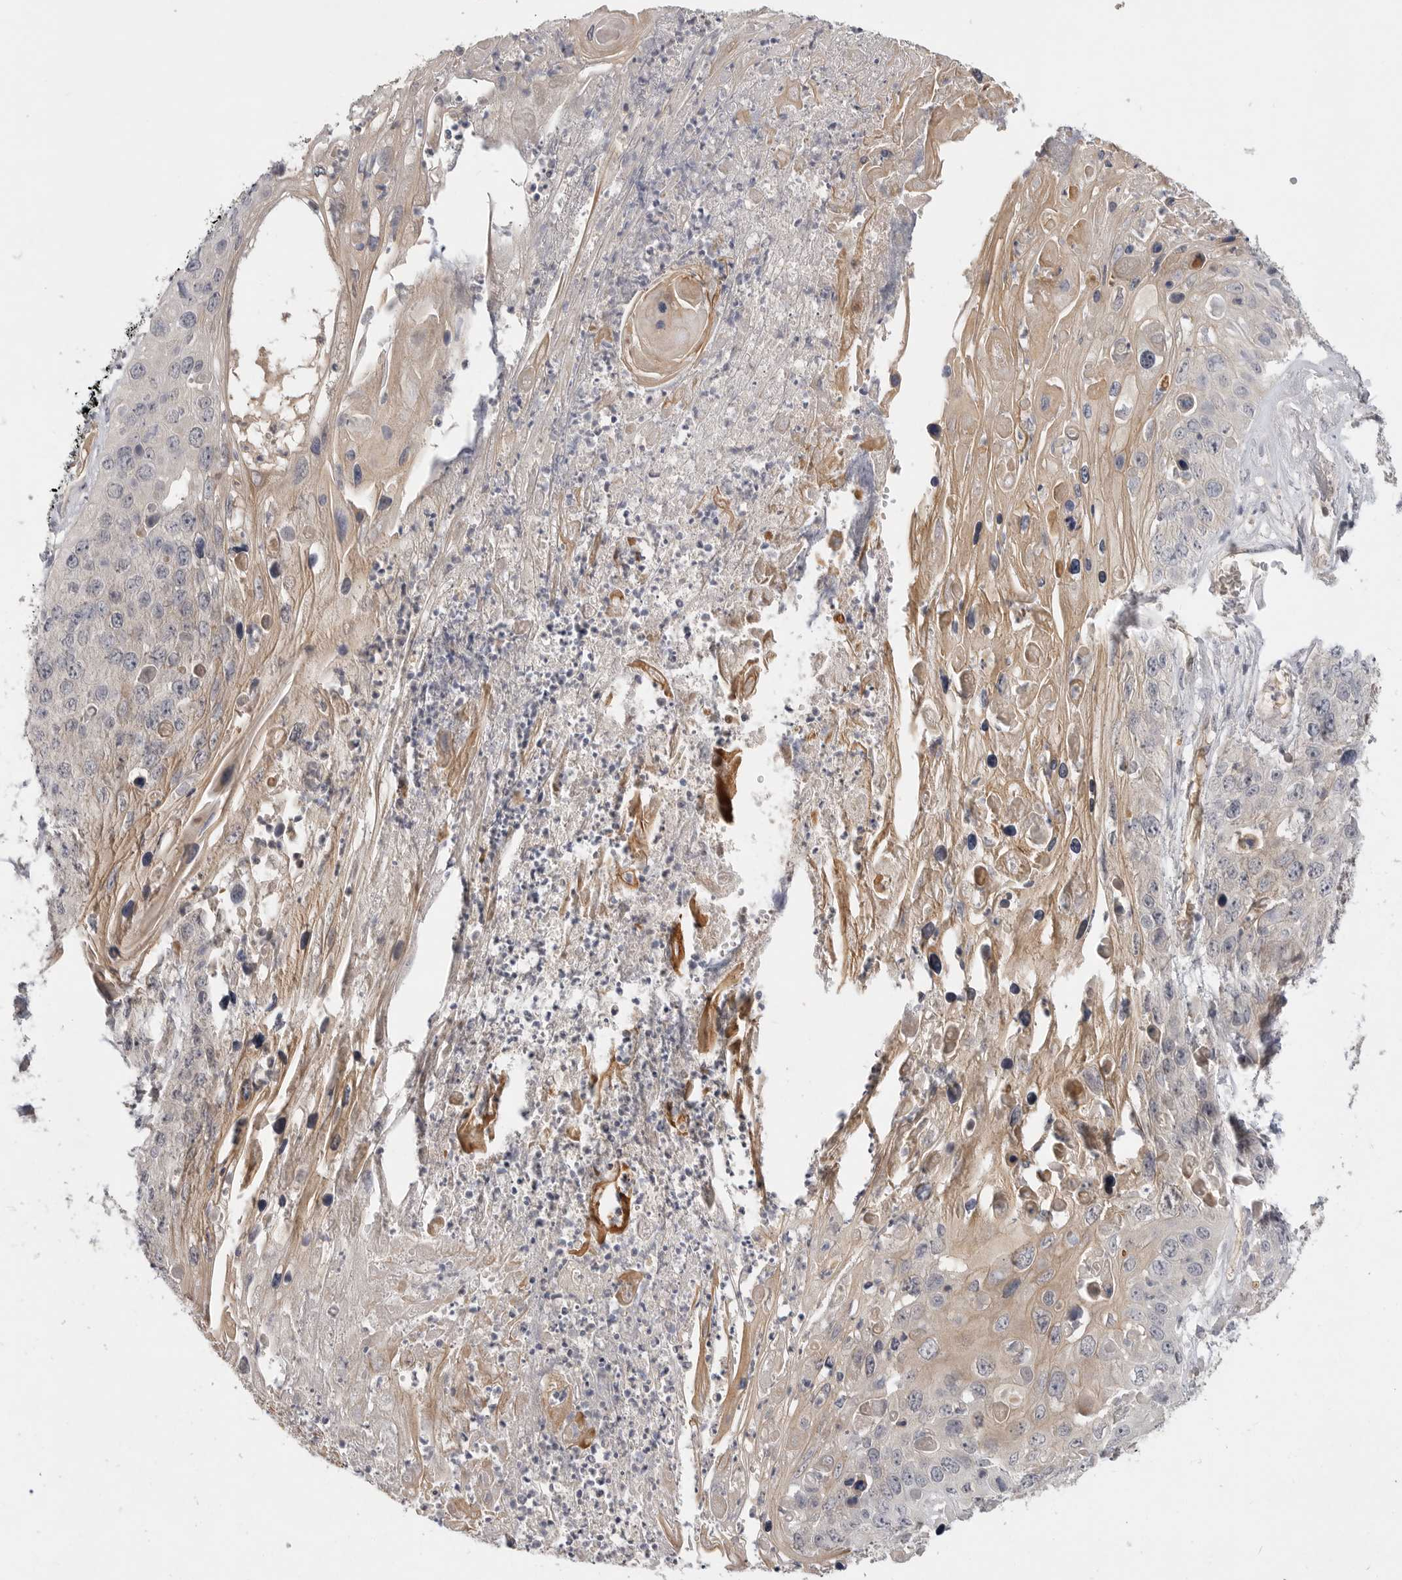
{"staining": {"intensity": "weak", "quantity": "25%-75%", "location": "cytoplasmic/membranous"}, "tissue": "skin cancer", "cell_type": "Tumor cells", "image_type": "cancer", "snomed": [{"axis": "morphology", "description": "Squamous cell carcinoma, NOS"}, {"axis": "topography", "description": "Skin"}], "caption": "Squamous cell carcinoma (skin) tissue exhibits weak cytoplasmic/membranous staining in about 25%-75% of tumor cells The protein is stained brown, and the nuclei are stained in blue (DAB IHC with brightfield microscopy, high magnification).", "gene": "ITGAD", "patient": {"sex": "male", "age": 55}}